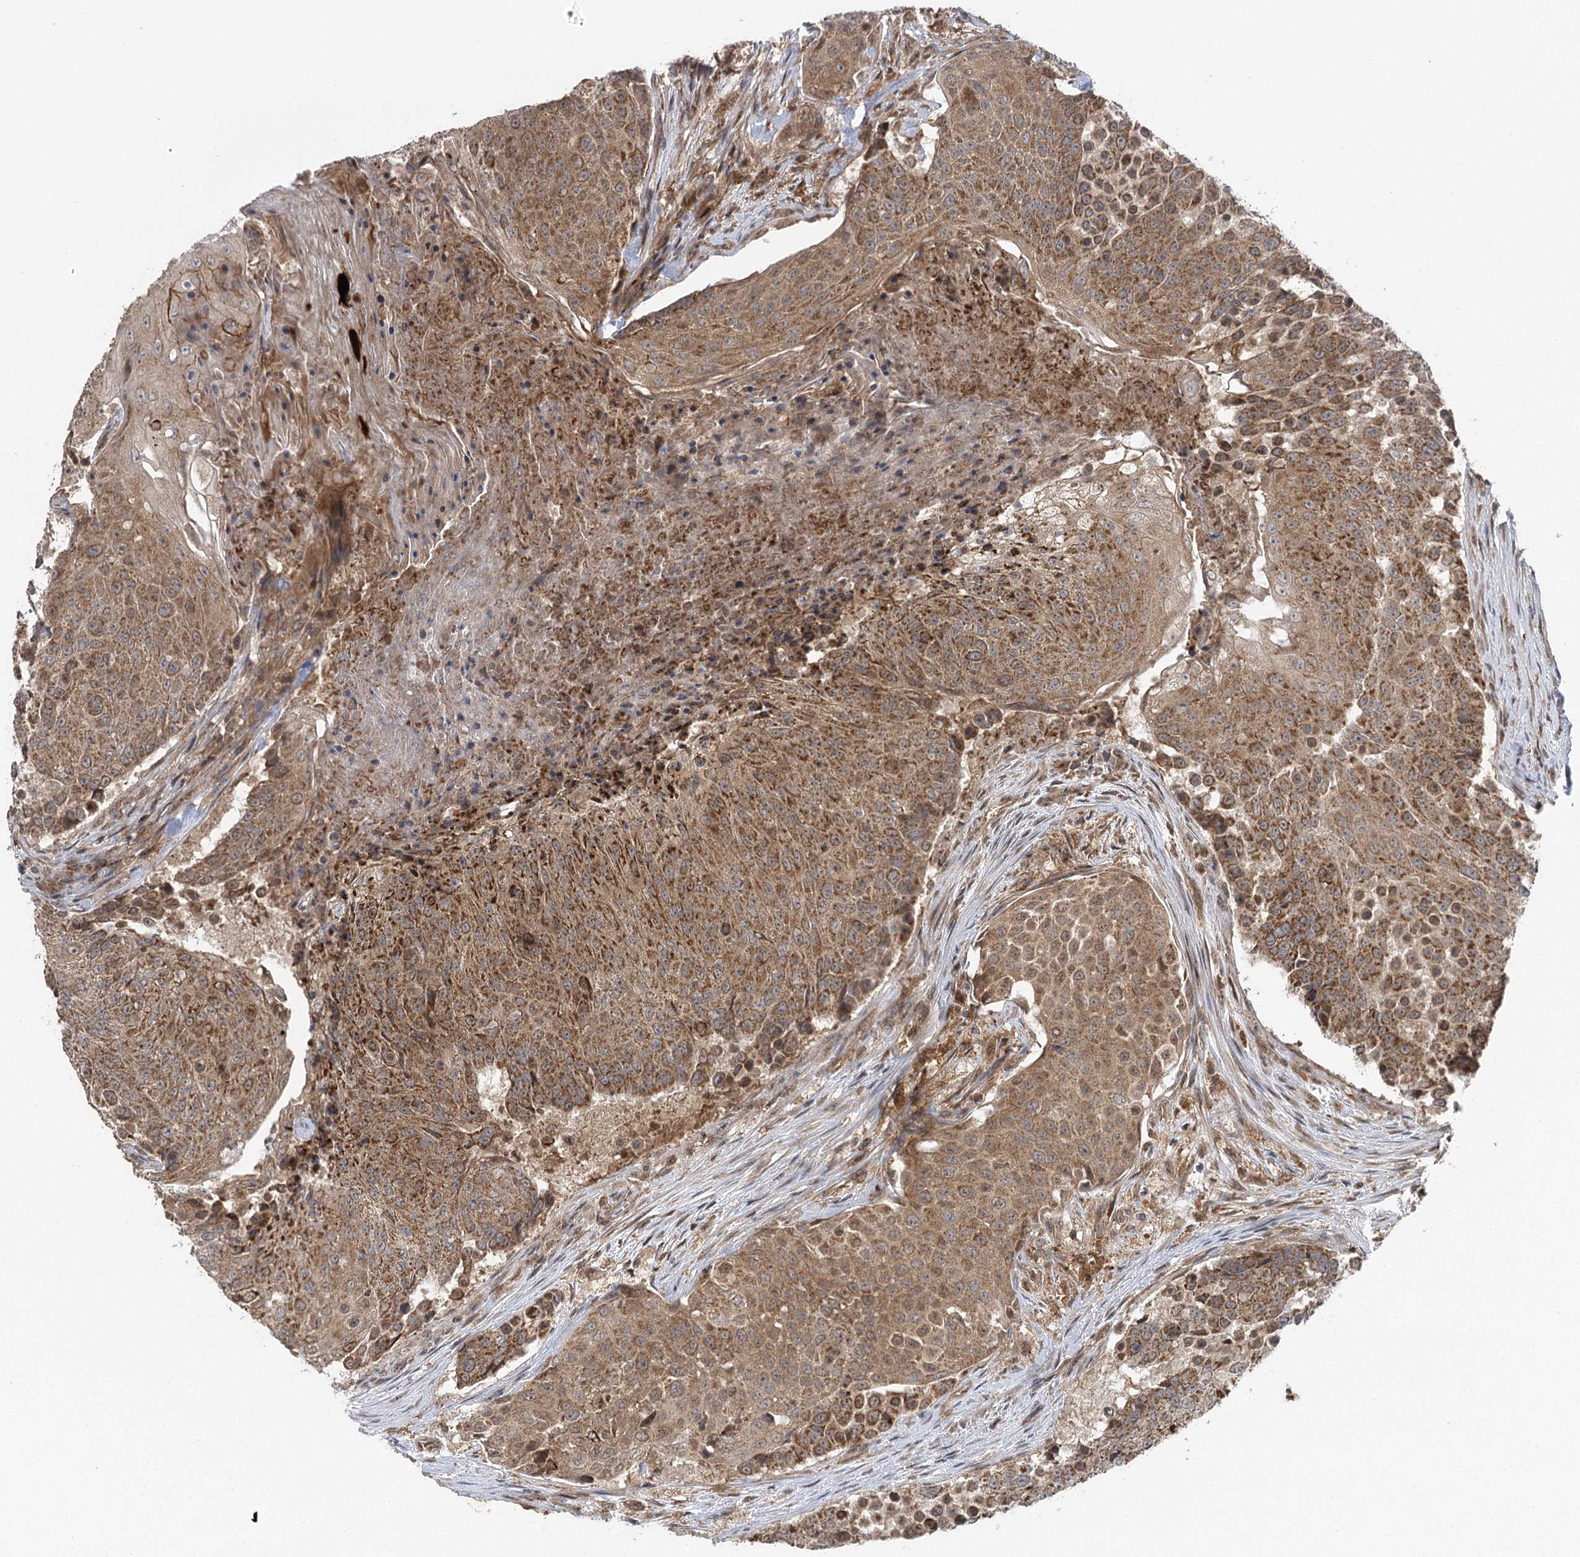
{"staining": {"intensity": "moderate", "quantity": ">75%", "location": "cytoplasmic/membranous"}, "tissue": "urothelial cancer", "cell_type": "Tumor cells", "image_type": "cancer", "snomed": [{"axis": "morphology", "description": "Urothelial carcinoma, High grade"}, {"axis": "topography", "description": "Urinary bladder"}], "caption": "Immunohistochemistry (IHC) histopathology image of high-grade urothelial carcinoma stained for a protein (brown), which demonstrates medium levels of moderate cytoplasmic/membranous expression in approximately >75% of tumor cells.", "gene": "C12orf4", "patient": {"sex": "female", "age": 63}}